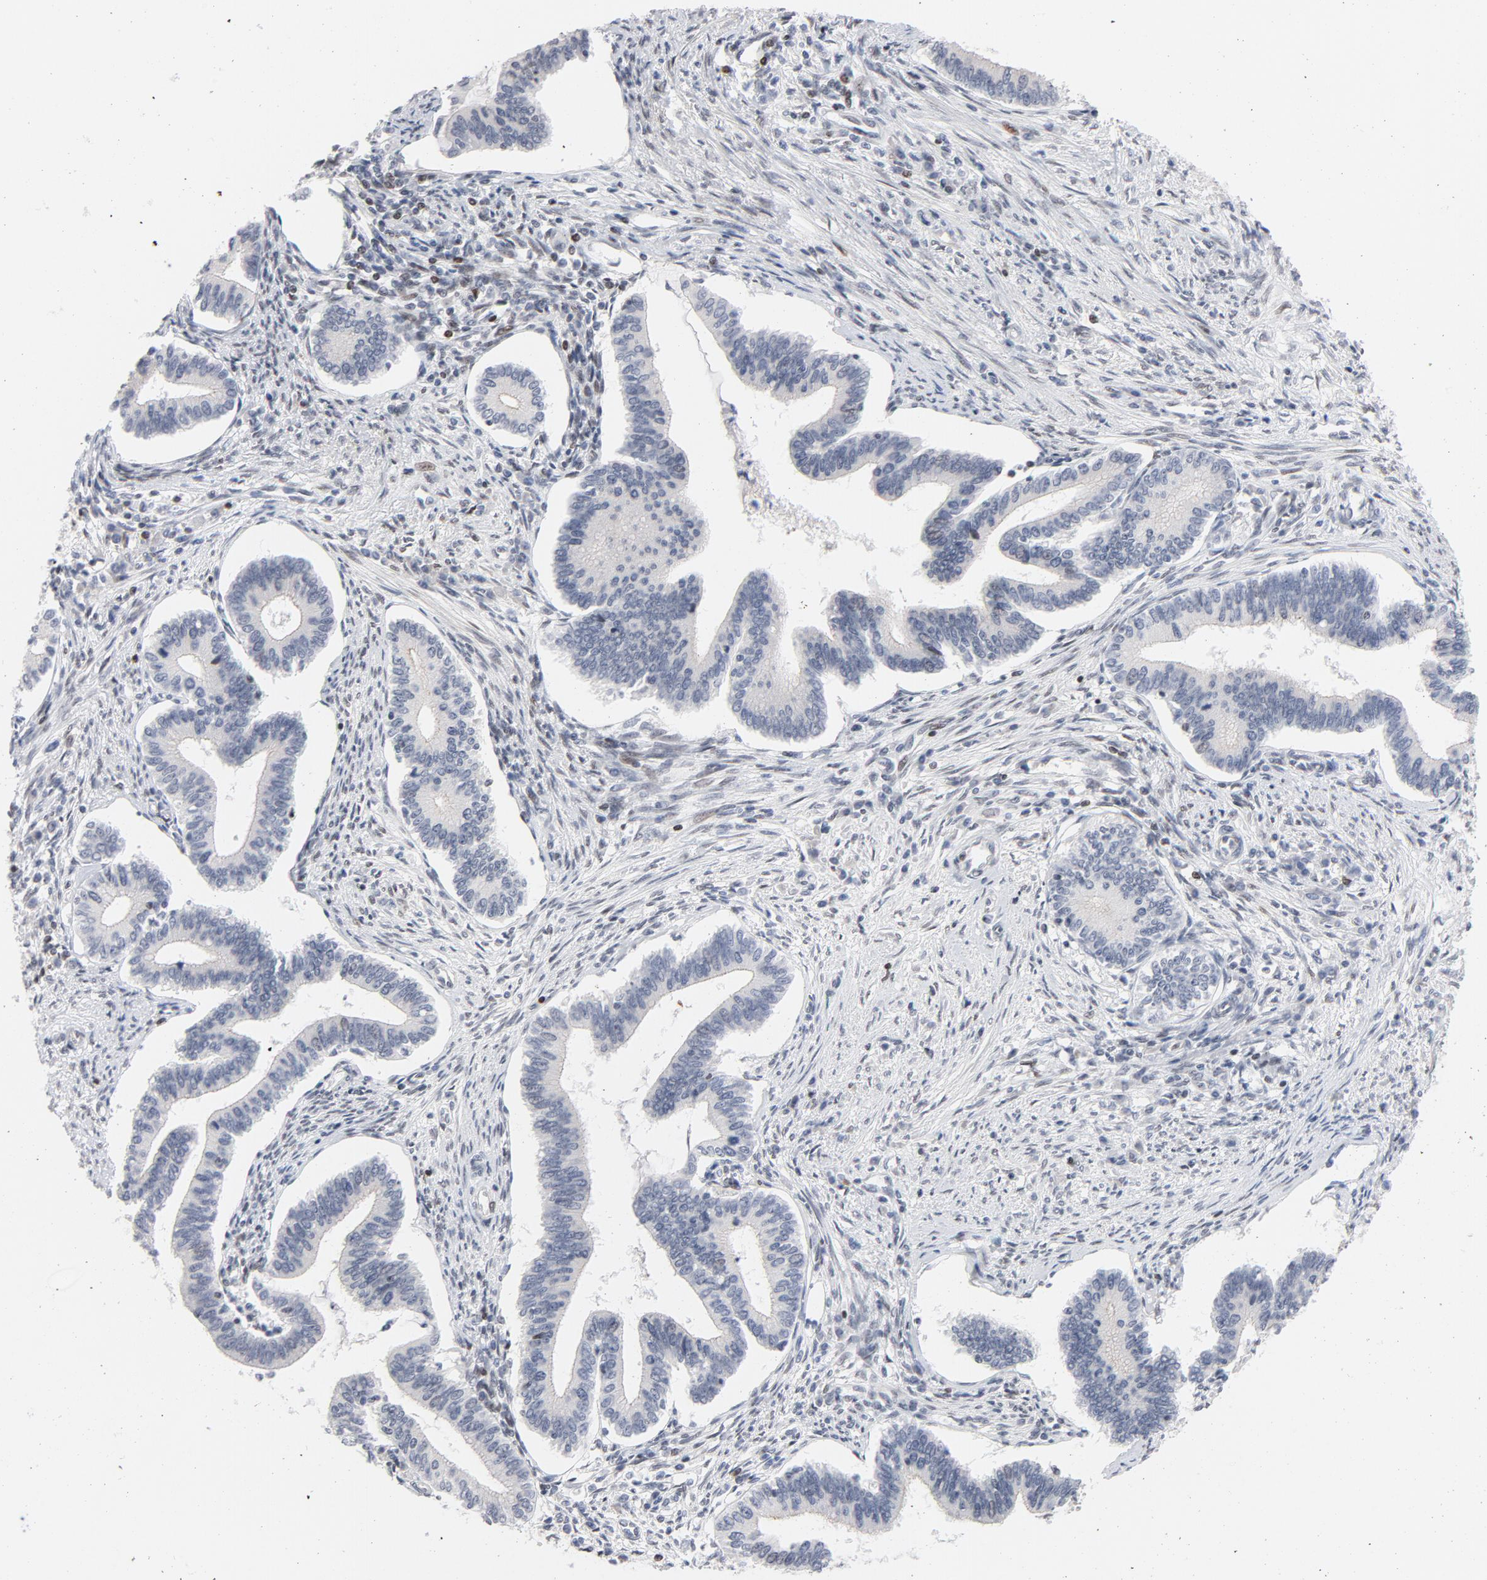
{"staining": {"intensity": "negative", "quantity": "none", "location": "none"}, "tissue": "cervical cancer", "cell_type": "Tumor cells", "image_type": "cancer", "snomed": [{"axis": "morphology", "description": "Adenocarcinoma, NOS"}, {"axis": "topography", "description": "Cervix"}], "caption": "Immunohistochemistry (IHC) histopathology image of neoplastic tissue: human adenocarcinoma (cervical) stained with DAB displays no significant protein positivity in tumor cells.", "gene": "NFIC", "patient": {"sex": "female", "age": 36}}